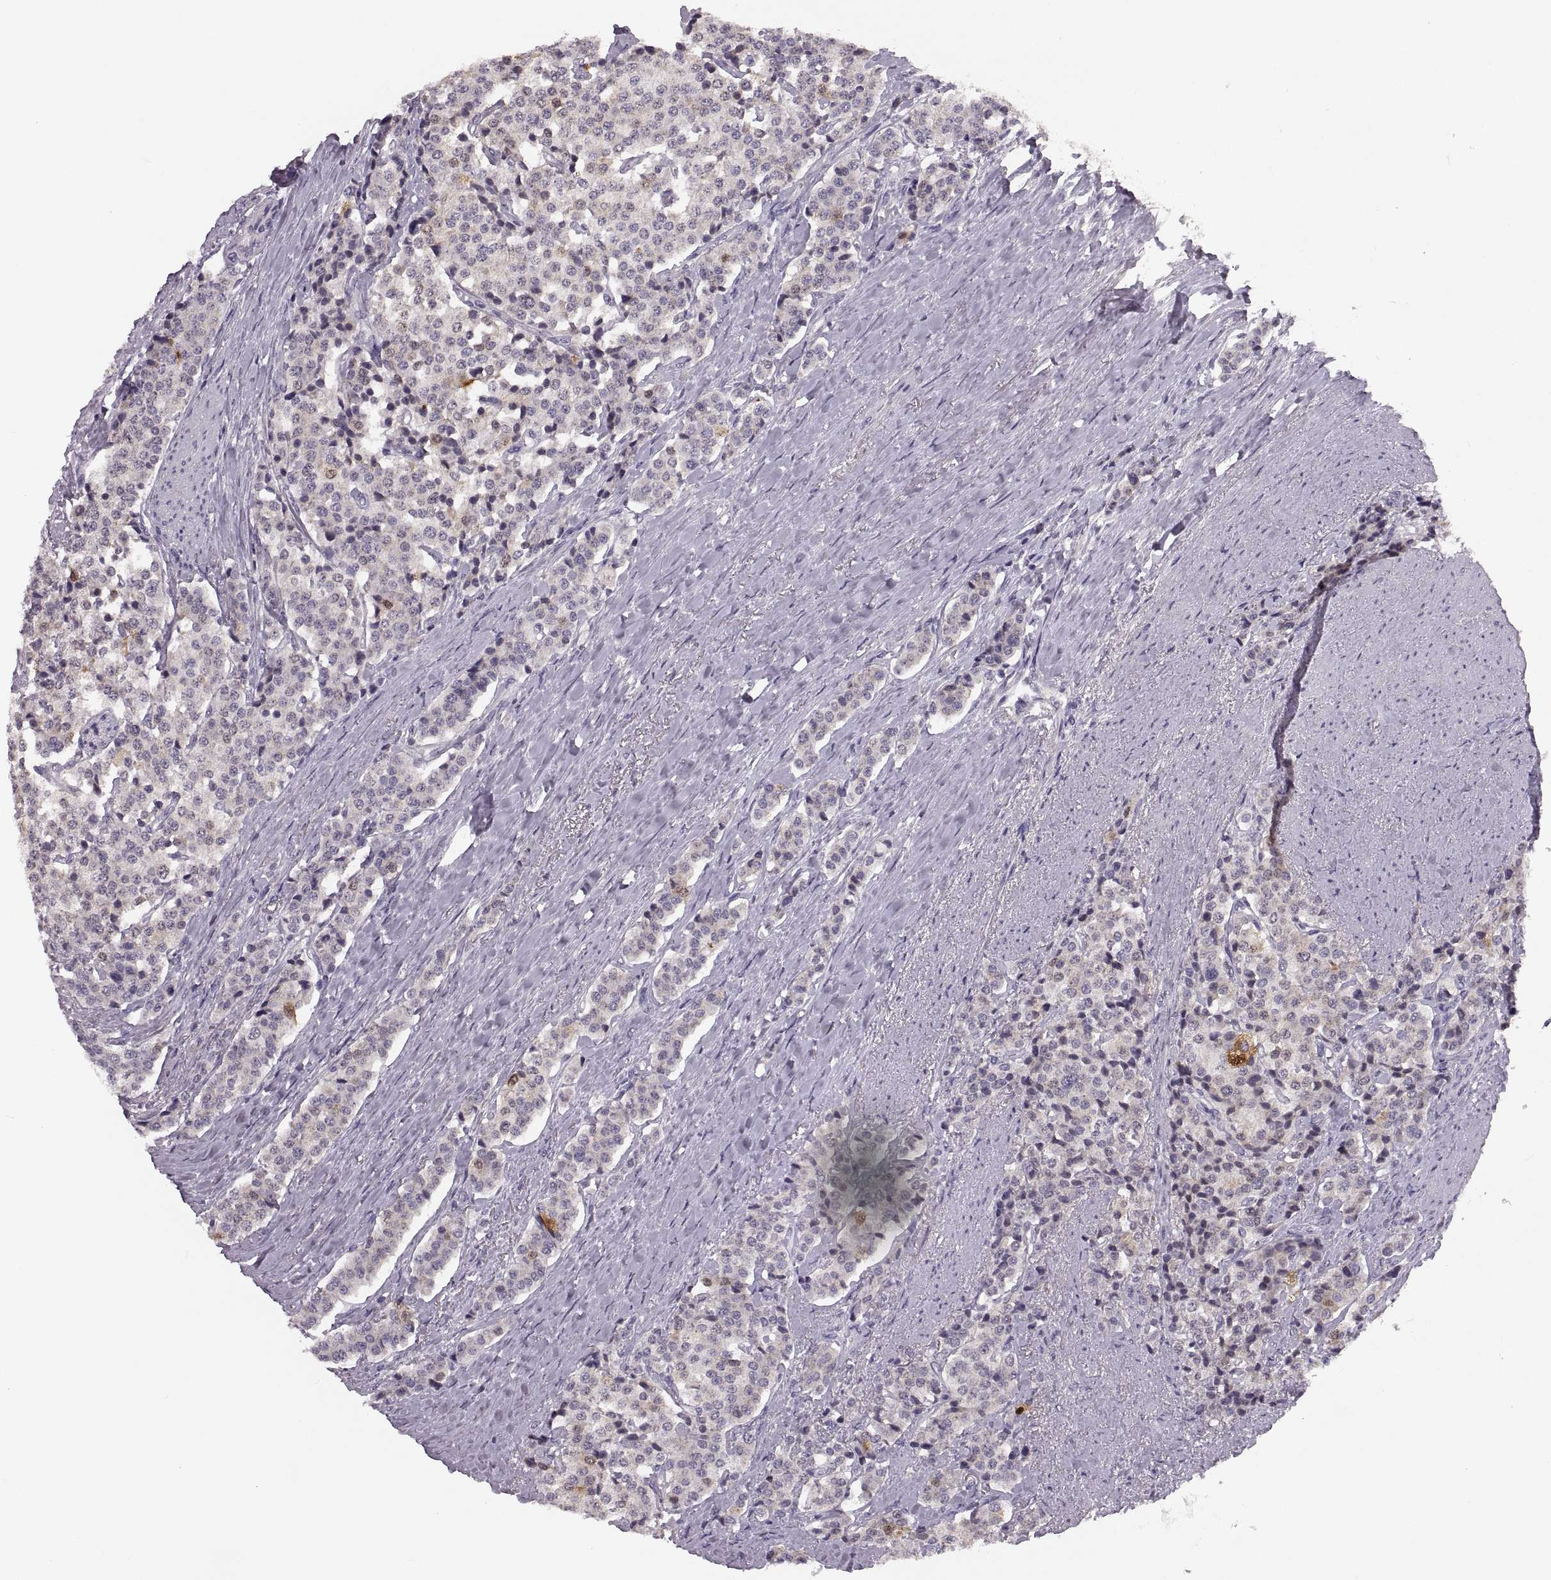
{"staining": {"intensity": "weak", "quantity": "25%-75%", "location": "cytoplasmic/membranous"}, "tissue": "carcinoid", "cell_type": "Tumor cells", "image_type": "cancer", "snomed": [{"axis": "morphology", "description": "Carcinoid, malignant, NOS"}, {"axis": "topography", "description": "Small intestine"}], "caption": "Malignant carcinoid stained with a protein marker reveals weak staining in tumor cells.", "gene": "ADH6", "patient": {"sex": "female", "age": 58}}